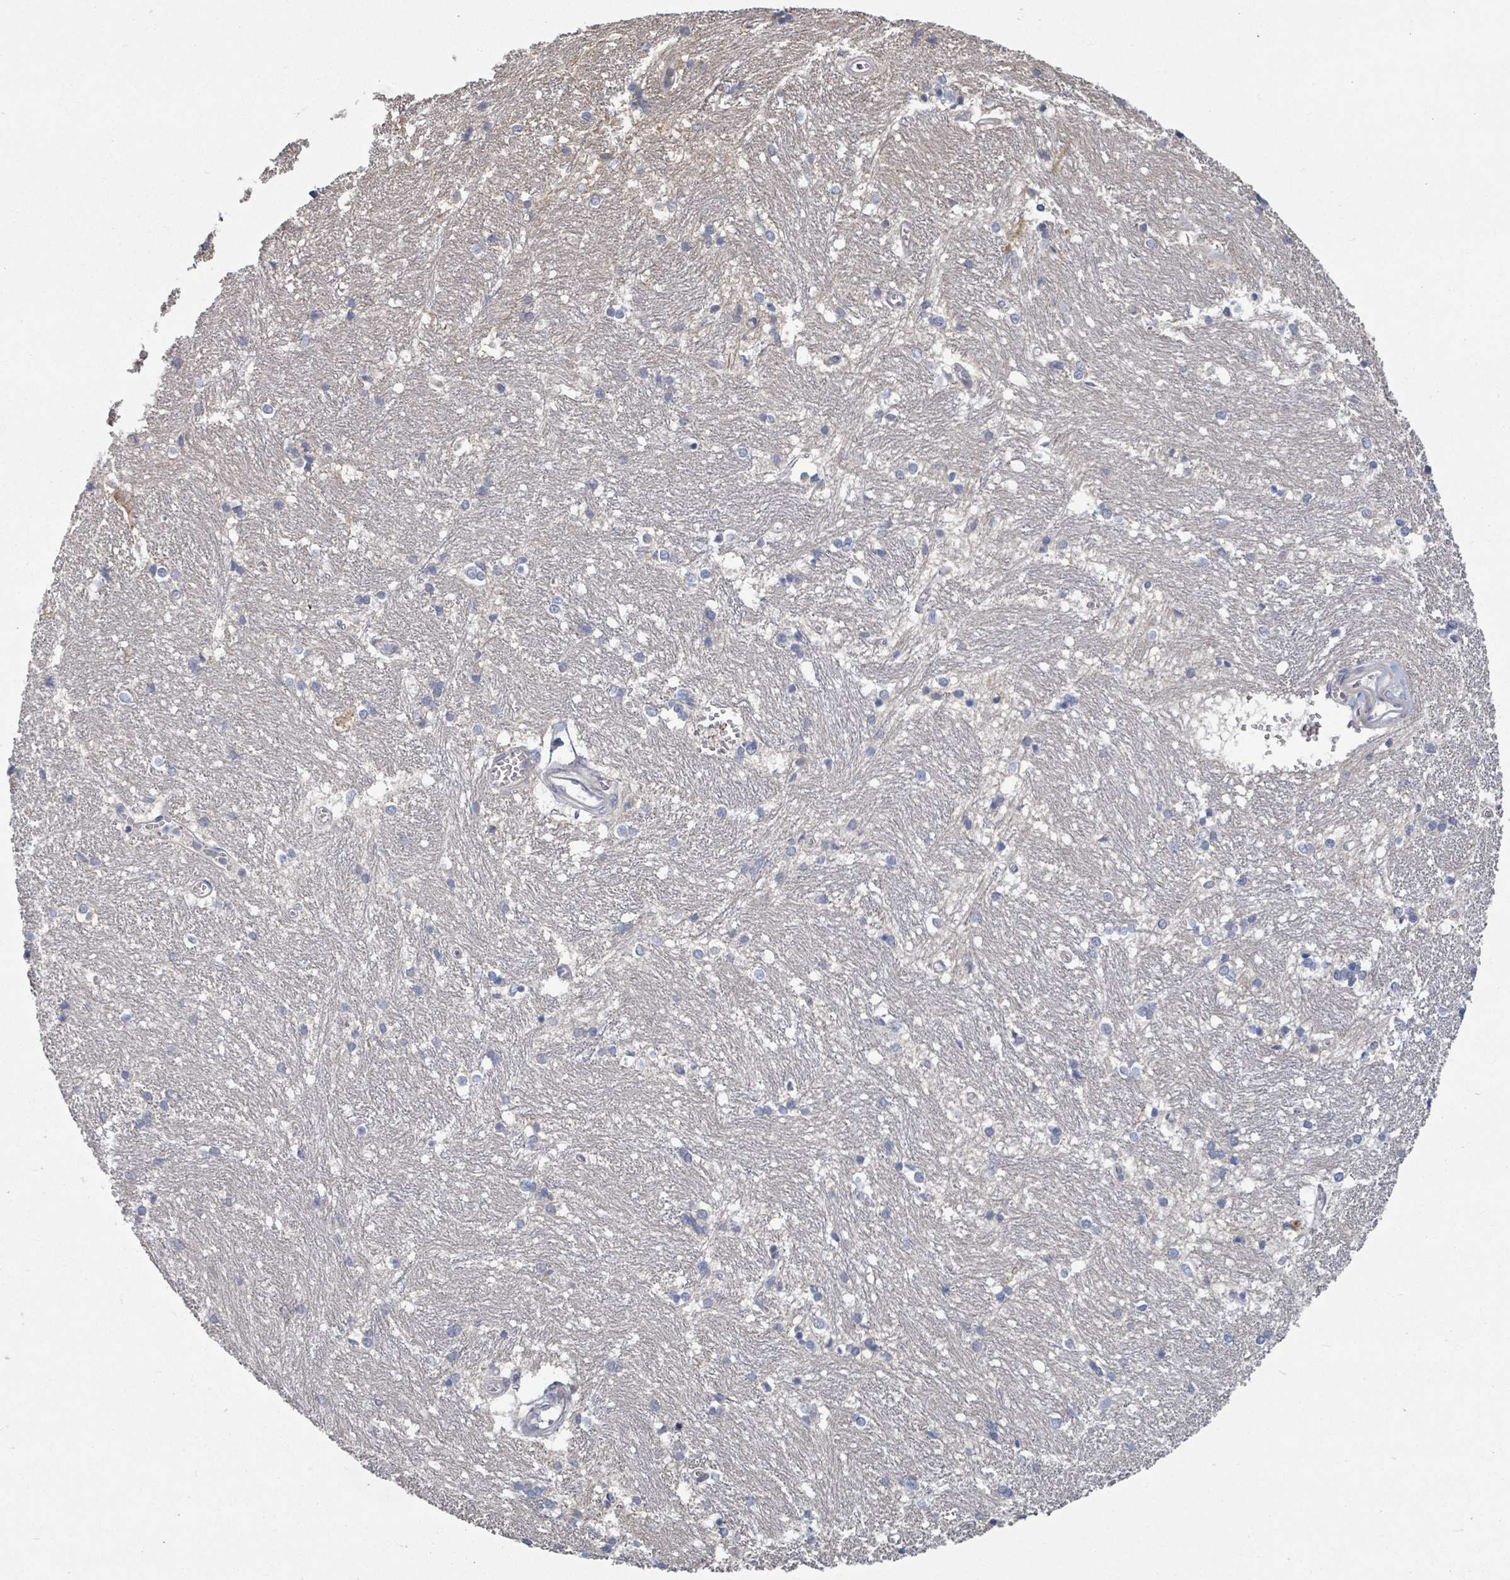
{"staining": {"intensity": "negative", "quantity": "none", "location": "none"}, "tissue": "caudate", "cell_type": "Glial cells", "image_type": "normal", "snomed": [{"axis": "morphology", "description": "Normal tissue, NOS"}, {"axis": "topography", "description": "Lateral ventricle wall"}], "caption": "This is a photomicrograph of immunohistochemistry staining of unremarkable caudate, which shows no expression in glial cells.", "gene": "GABBR1", "patient": {"sex": "male", "age": 37}}